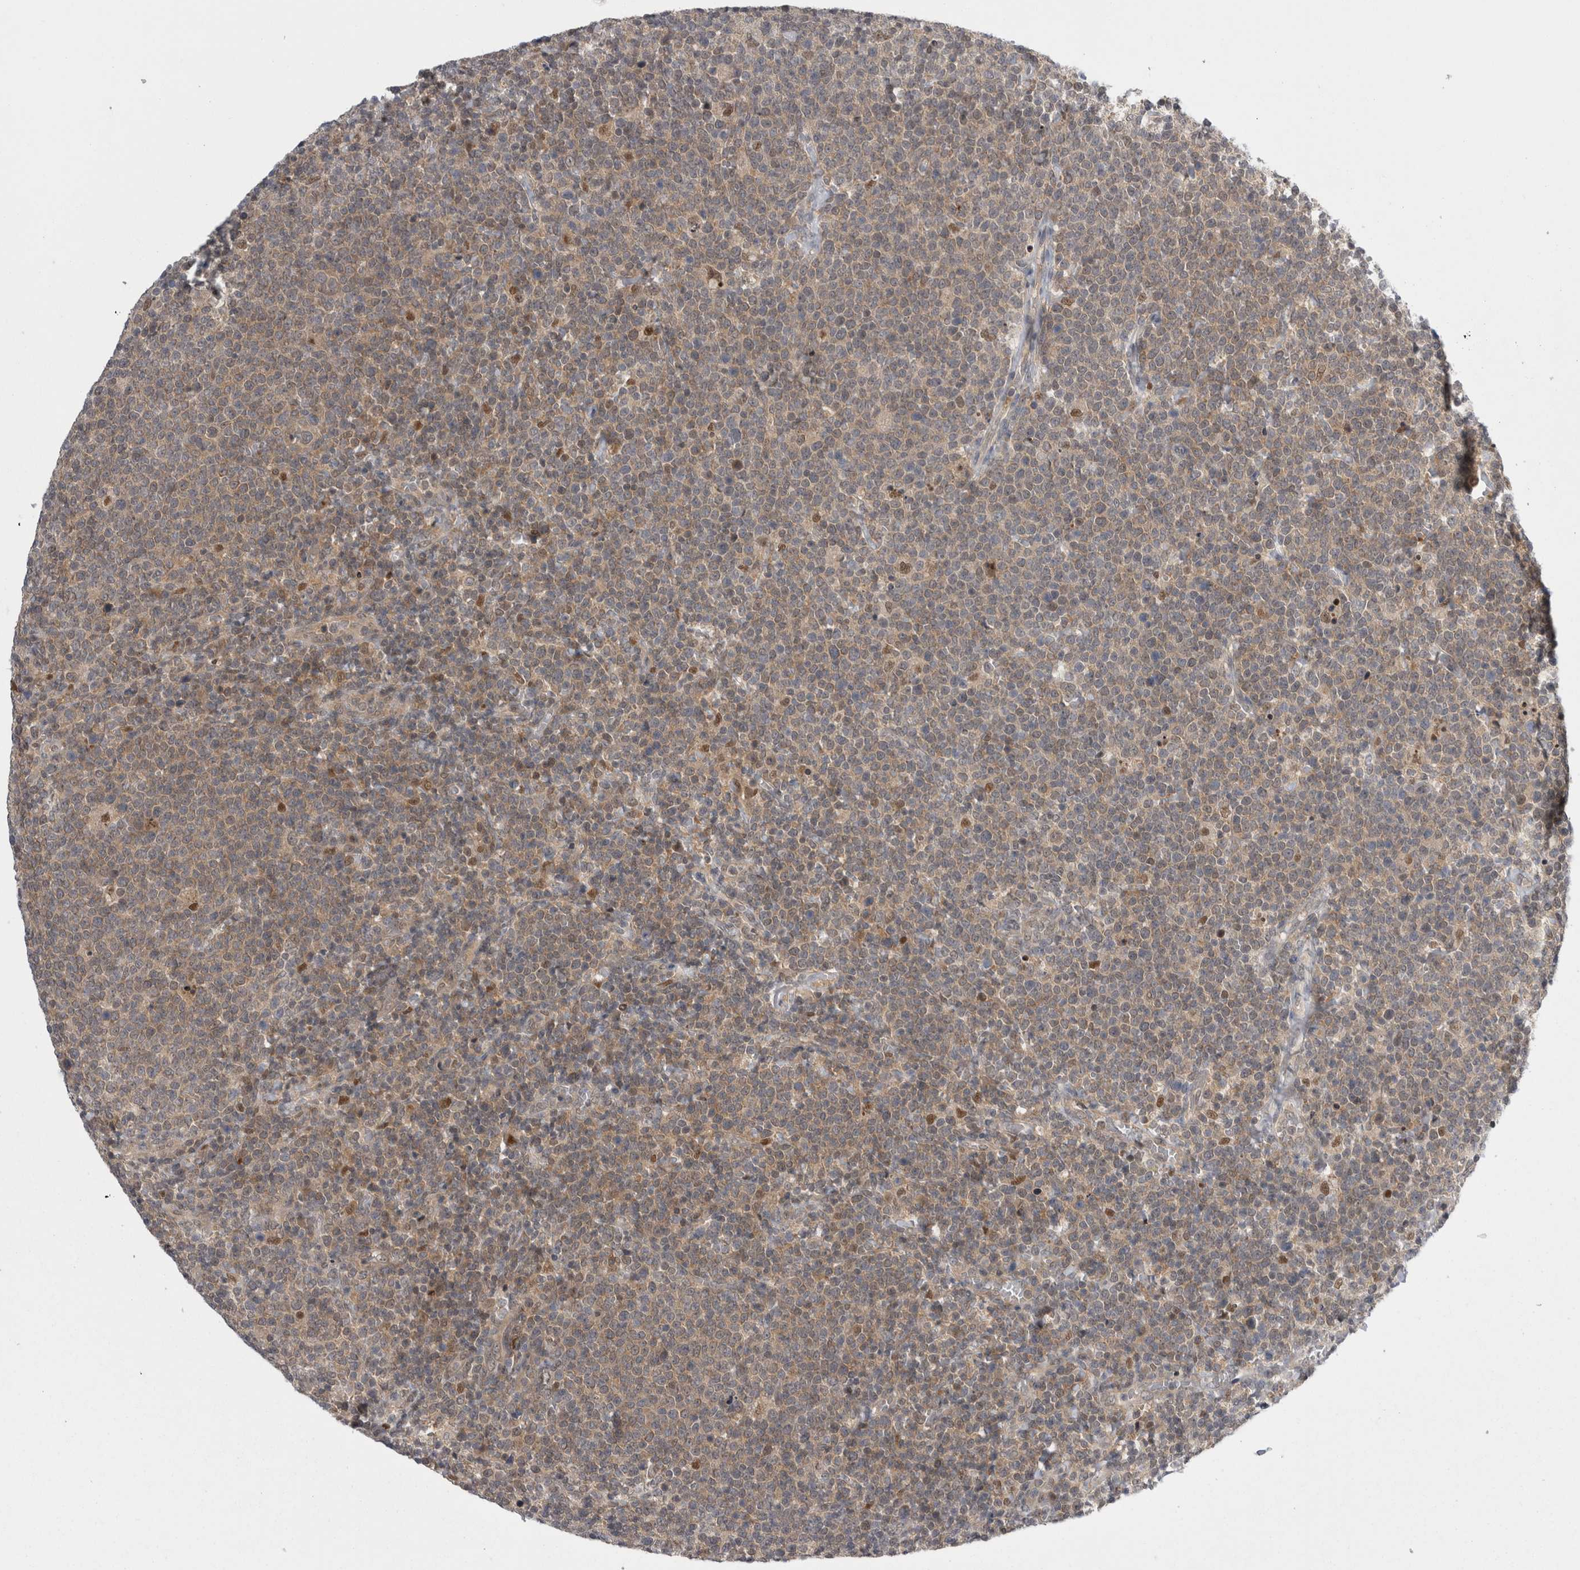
{"staining": {"intensity": "weak", "quantity": ">75%", "location": "cytoplasmic/membranous"}, "tissue": "lymphoma", "cell_type": "Tumor cells", "image_type": "cancer", "snomed": [{"axis": "morphology", "description": "Malignant lymphoma, non-Hodgkin's type, High grade"}, {"axis": "topography", "description": "Lymph node"}], "caption": "Protein staining exhibits weak cytoplasmic/membranous staining in about >75% of tumor cells in malignant lymphoma, non-Hodgkin's type (high-grade).", "gene": "PSMB2", "patient": {"sex": "male", "age": 61}}